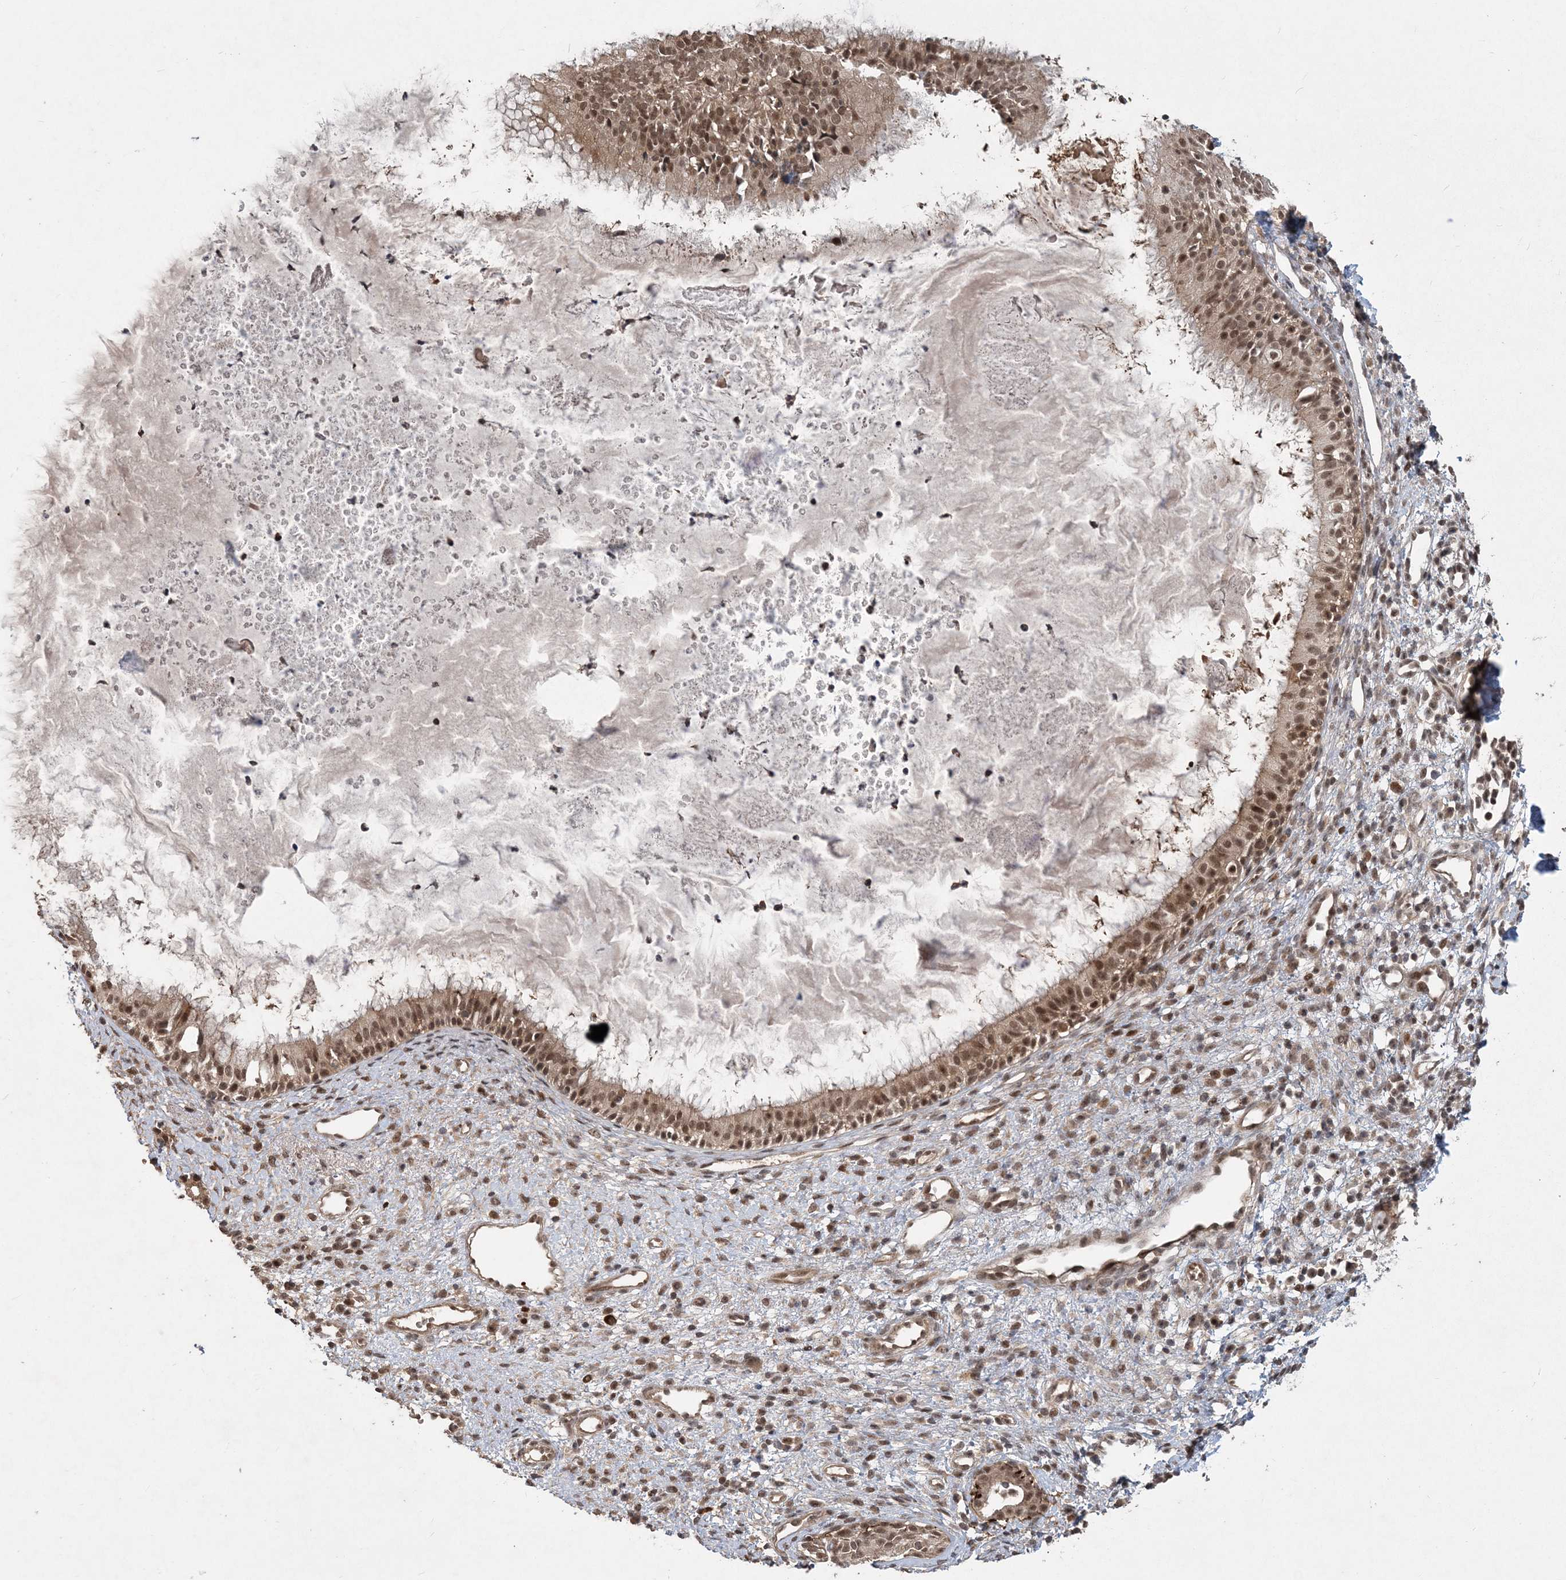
{"staining": {"intensity": "moderate", "quantity": ">75%", "location": "nuclear"}, "tissue": "nasopharynx", "cell_type": "Respiratory epithelial cells", "image_type": "normal", "snomed": [{"axis": "morphology", "description": "Normal tissue, NOS"}, {"axis": "topography", "description": "Nasopharynx"}], "caption": "Moderate nuclear protein staining is appreciated in approximately >75% of respiratory epithelial cells in nasopharynx. The staining was performed using DAB to visualize the protein expression in brown, while the nuclei were stained in blue with hematoxylin (Magnification: 20x).", "gene": "COPS7B", "patient": {"sex": "male", "age": 22}}